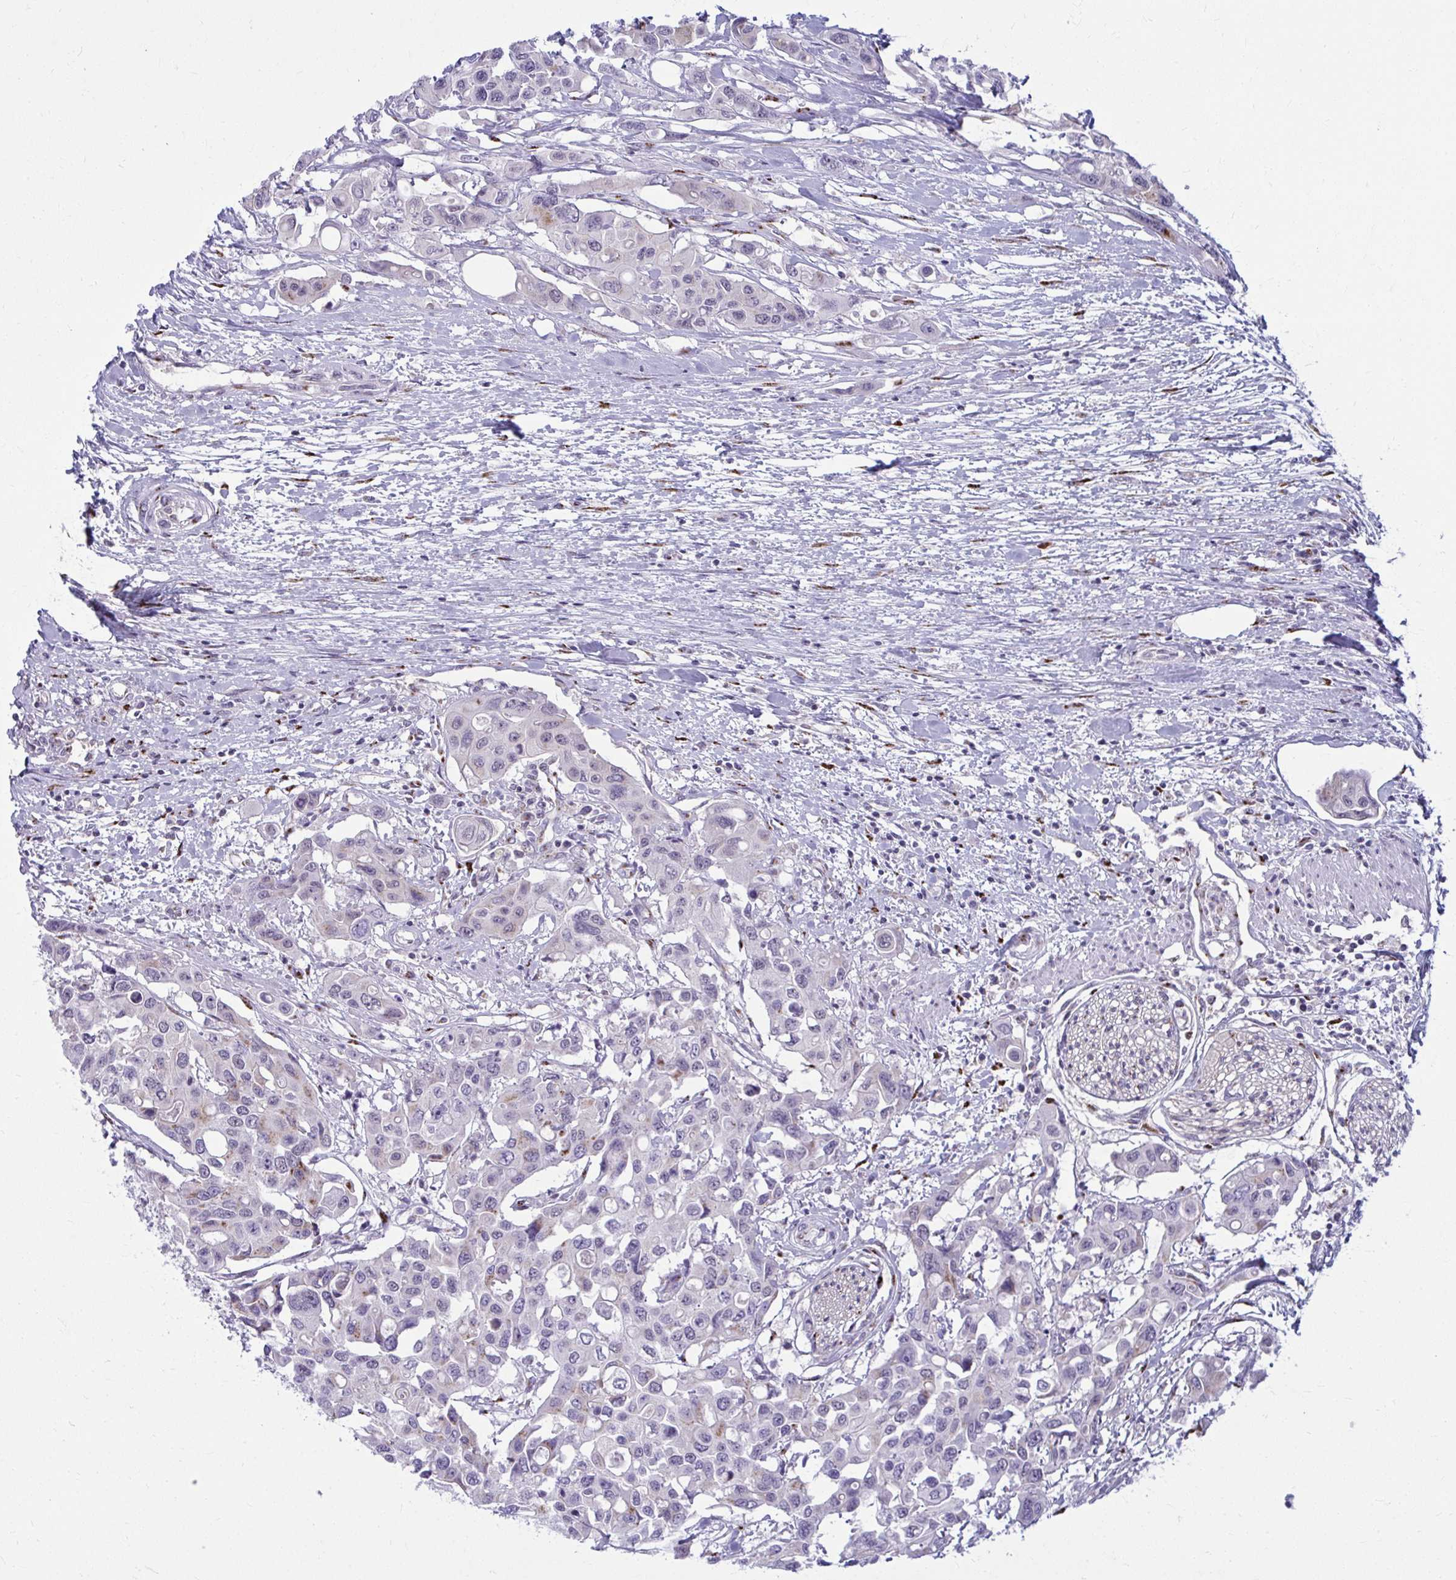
{"staining": {"intensity": "moderate", "quantity": "<25%", "location": "cytoplasmic/membranous"}, "tissue": "colorectal cancer", "cell_type": "Tumor cells", "image_type": "cancer", "snomed": [{"axis": "morphology", "description": "Adenocarcinoma, NOS"}, {"axis": "topography", "description": "Colon"}], "caption": "Colorectal cancer (adenocarcinoma) tissue shows moderate cytoplasmic/membranous positivity in approximately <25% of tumor cells", "gene": "DTX4", "patient": {"sex": "male", "age": 77}}